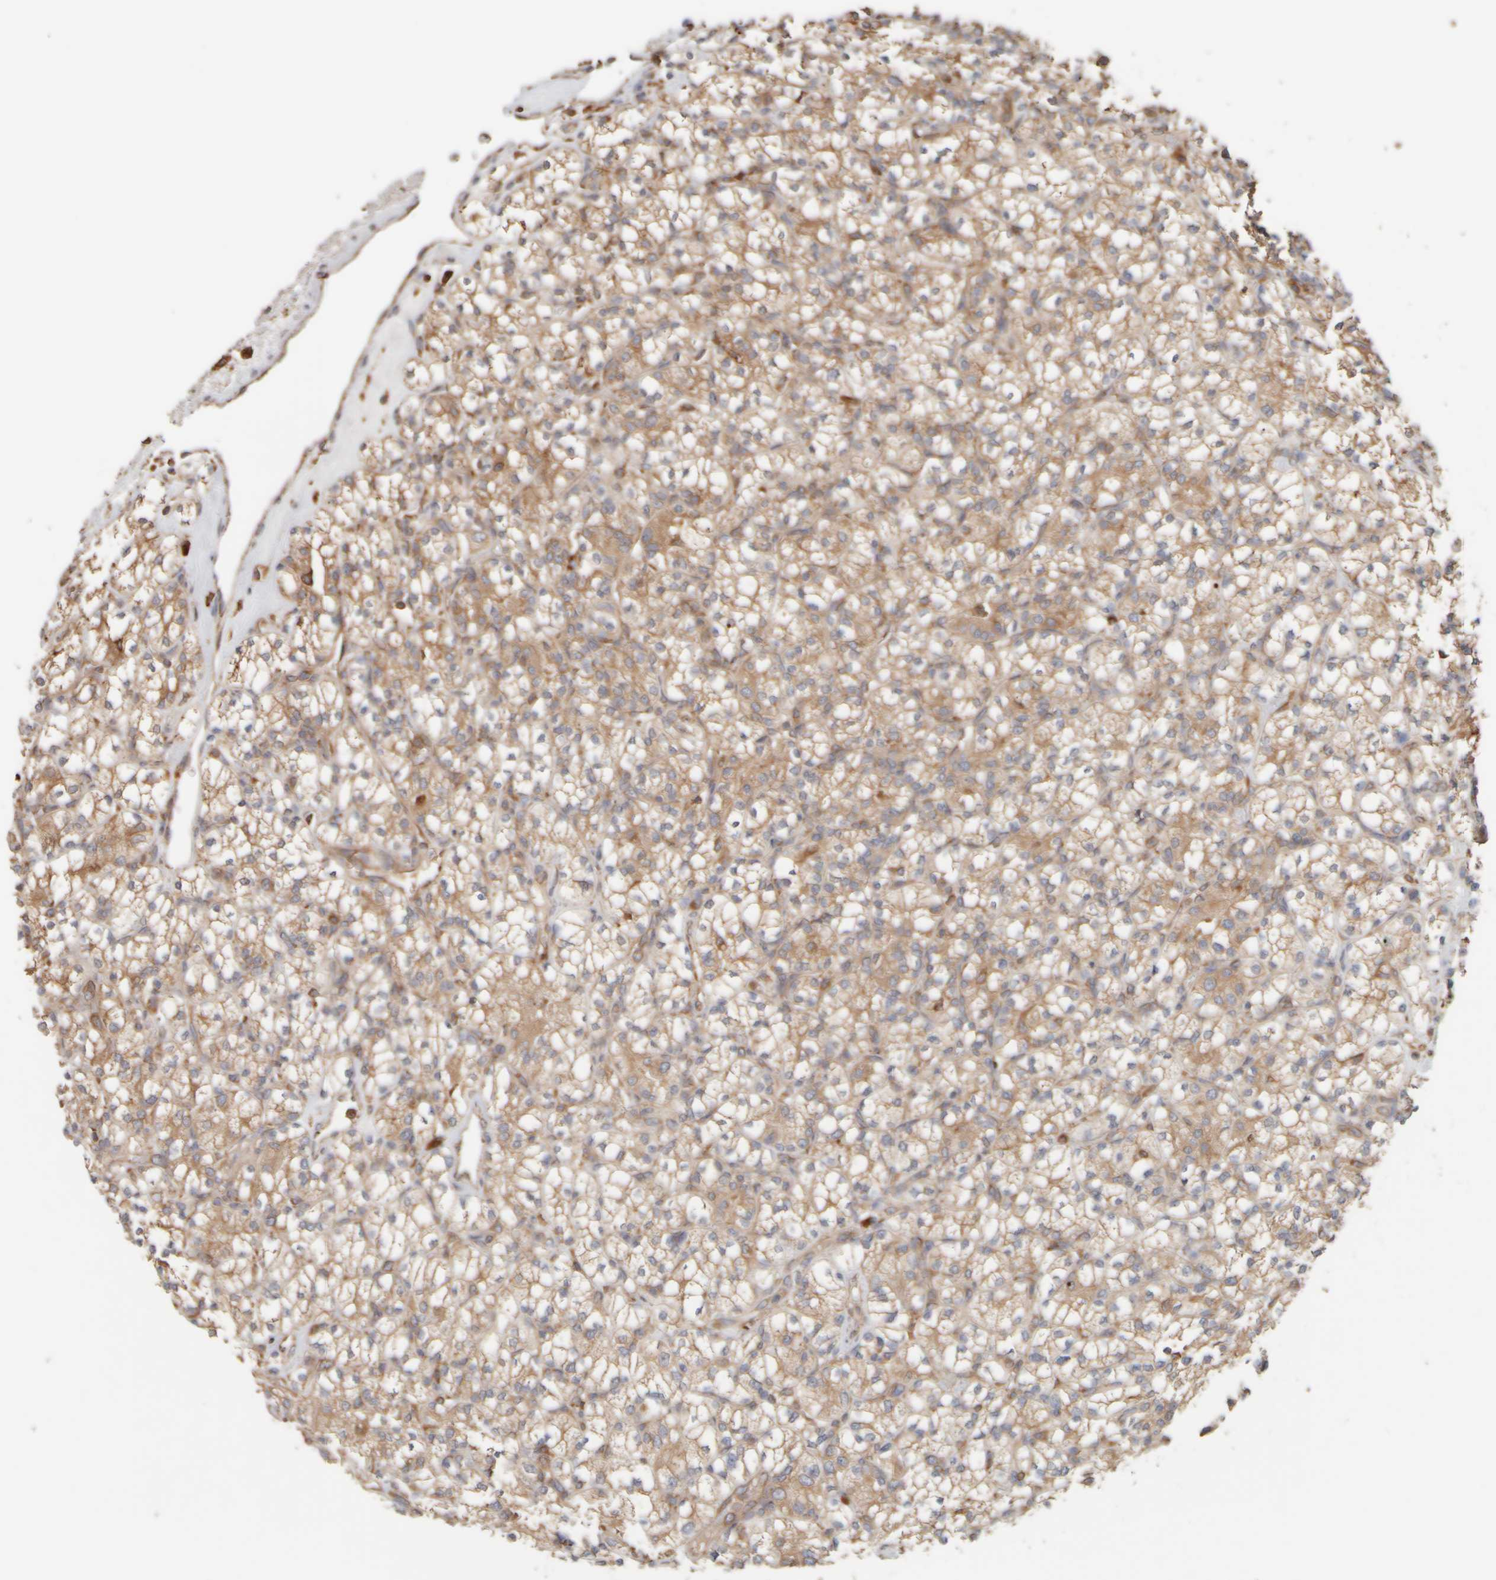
{"staining": {"intensity": "moderate", "quantity": ">75%", "location": "cytoplasmic/membranous"}, "tissue": "renal cancer", "cell_type": "Tumor cells", "image_type": "cancer", "snomed": [{"axis": "morphology", "description": "Adenocarcinoma, NOS"}, {"axis": "topography", "description": "Kidney"}], "caption": "Protein expression analysis of human renal cancer (adenocarcinoma) reveals moderate cytoplasmic/membranous positivity in about >75% of tumor cells.", "gene": "EIF2B3", "patient": {"sex": "male", "age": 77}}